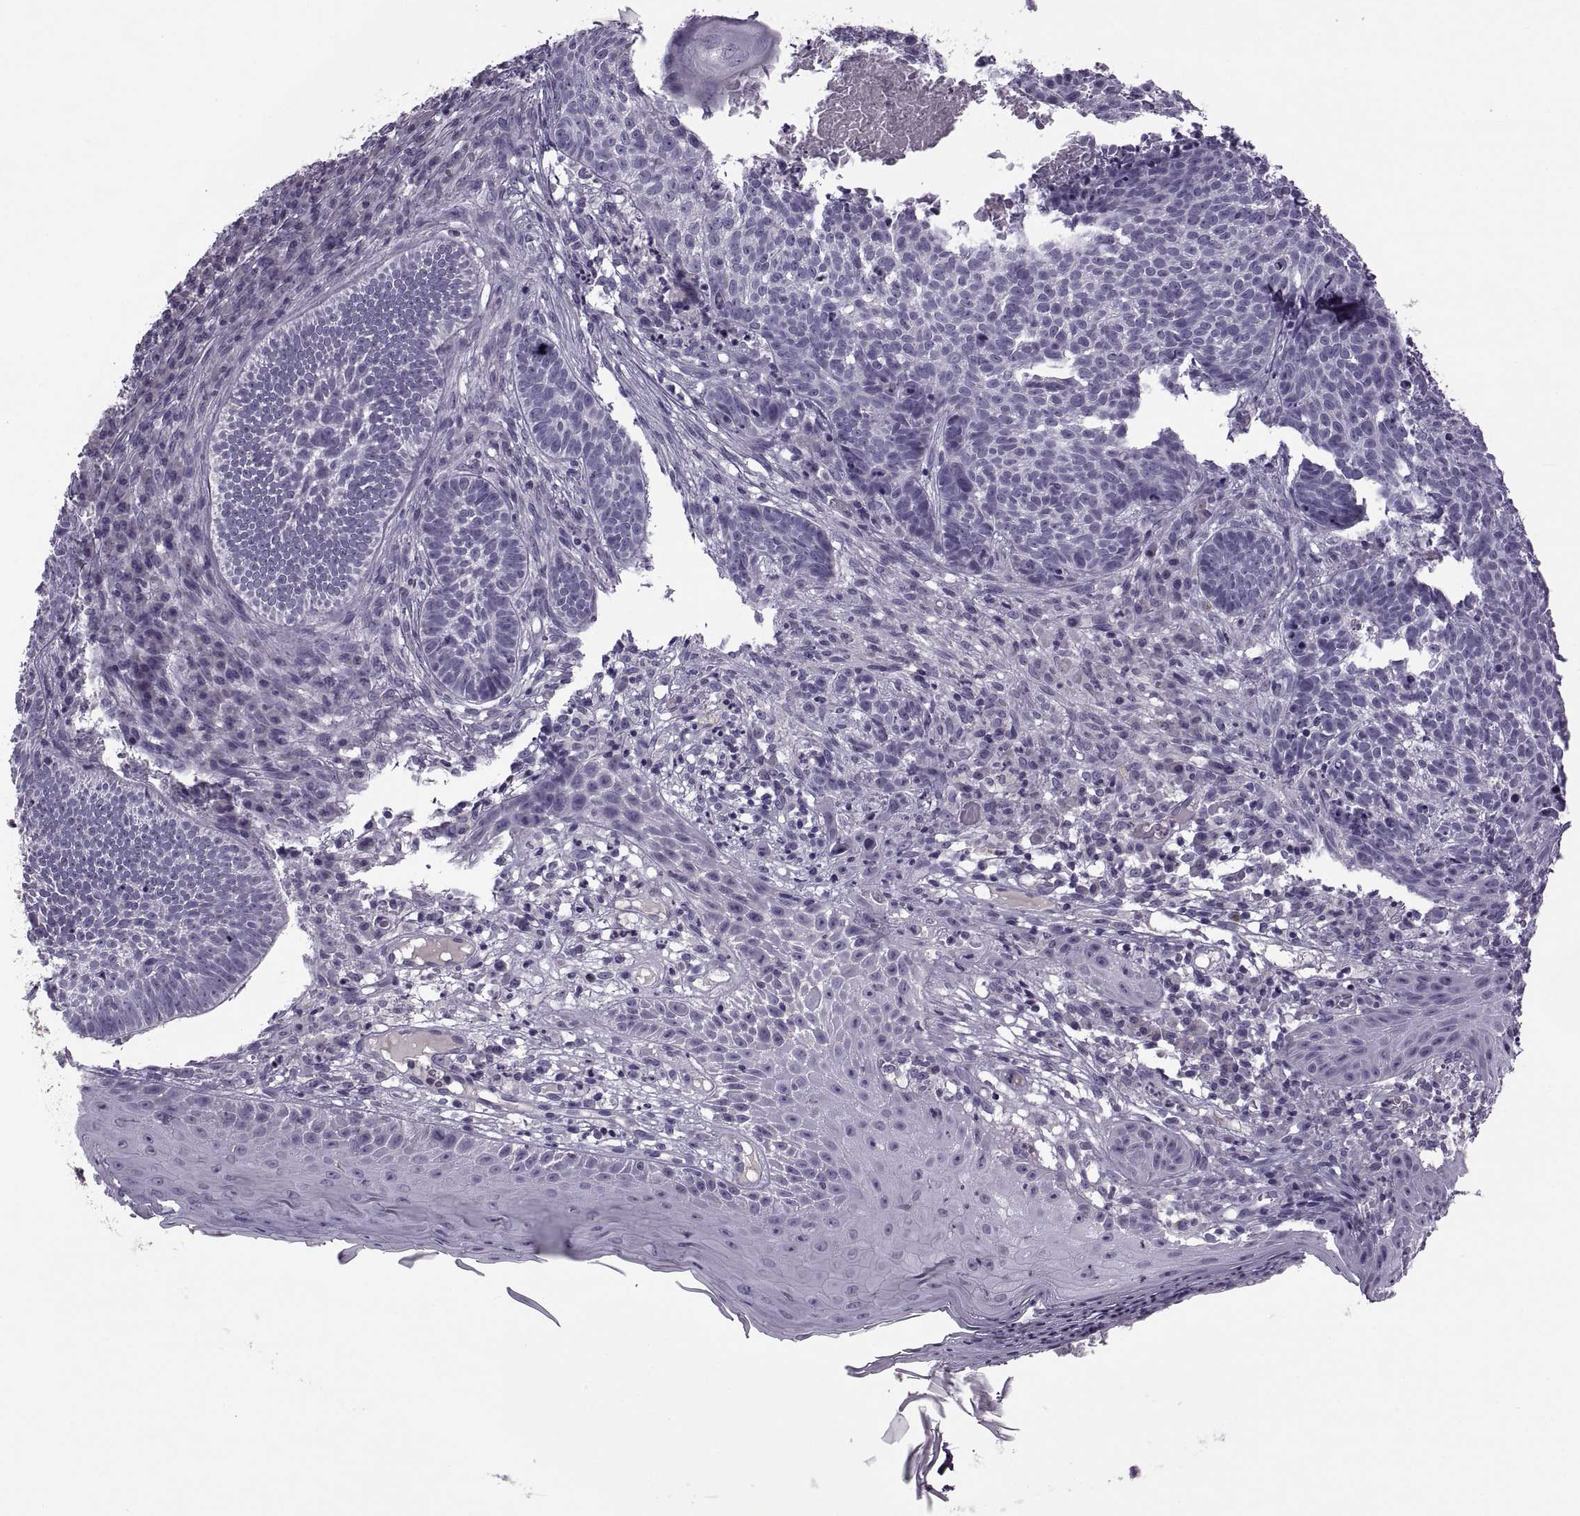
{"staining": {"intensity": "negative", "quantity": "none", "location": "none"}, "tissue": "skin cancer", "cell_type": "Tumor cells", "image_type": "cancer", "snomed": [{"axis": "morphology", "description": "Basal cell carcinoma"}, {"axis": "topography", "description": "Skin"}], "caption": "The histopathology image exhibits no significant positivity in tumor cells of skin cancer.", "gene": "RSPH6A", "patient": {"sex": "male", "age": 90}}